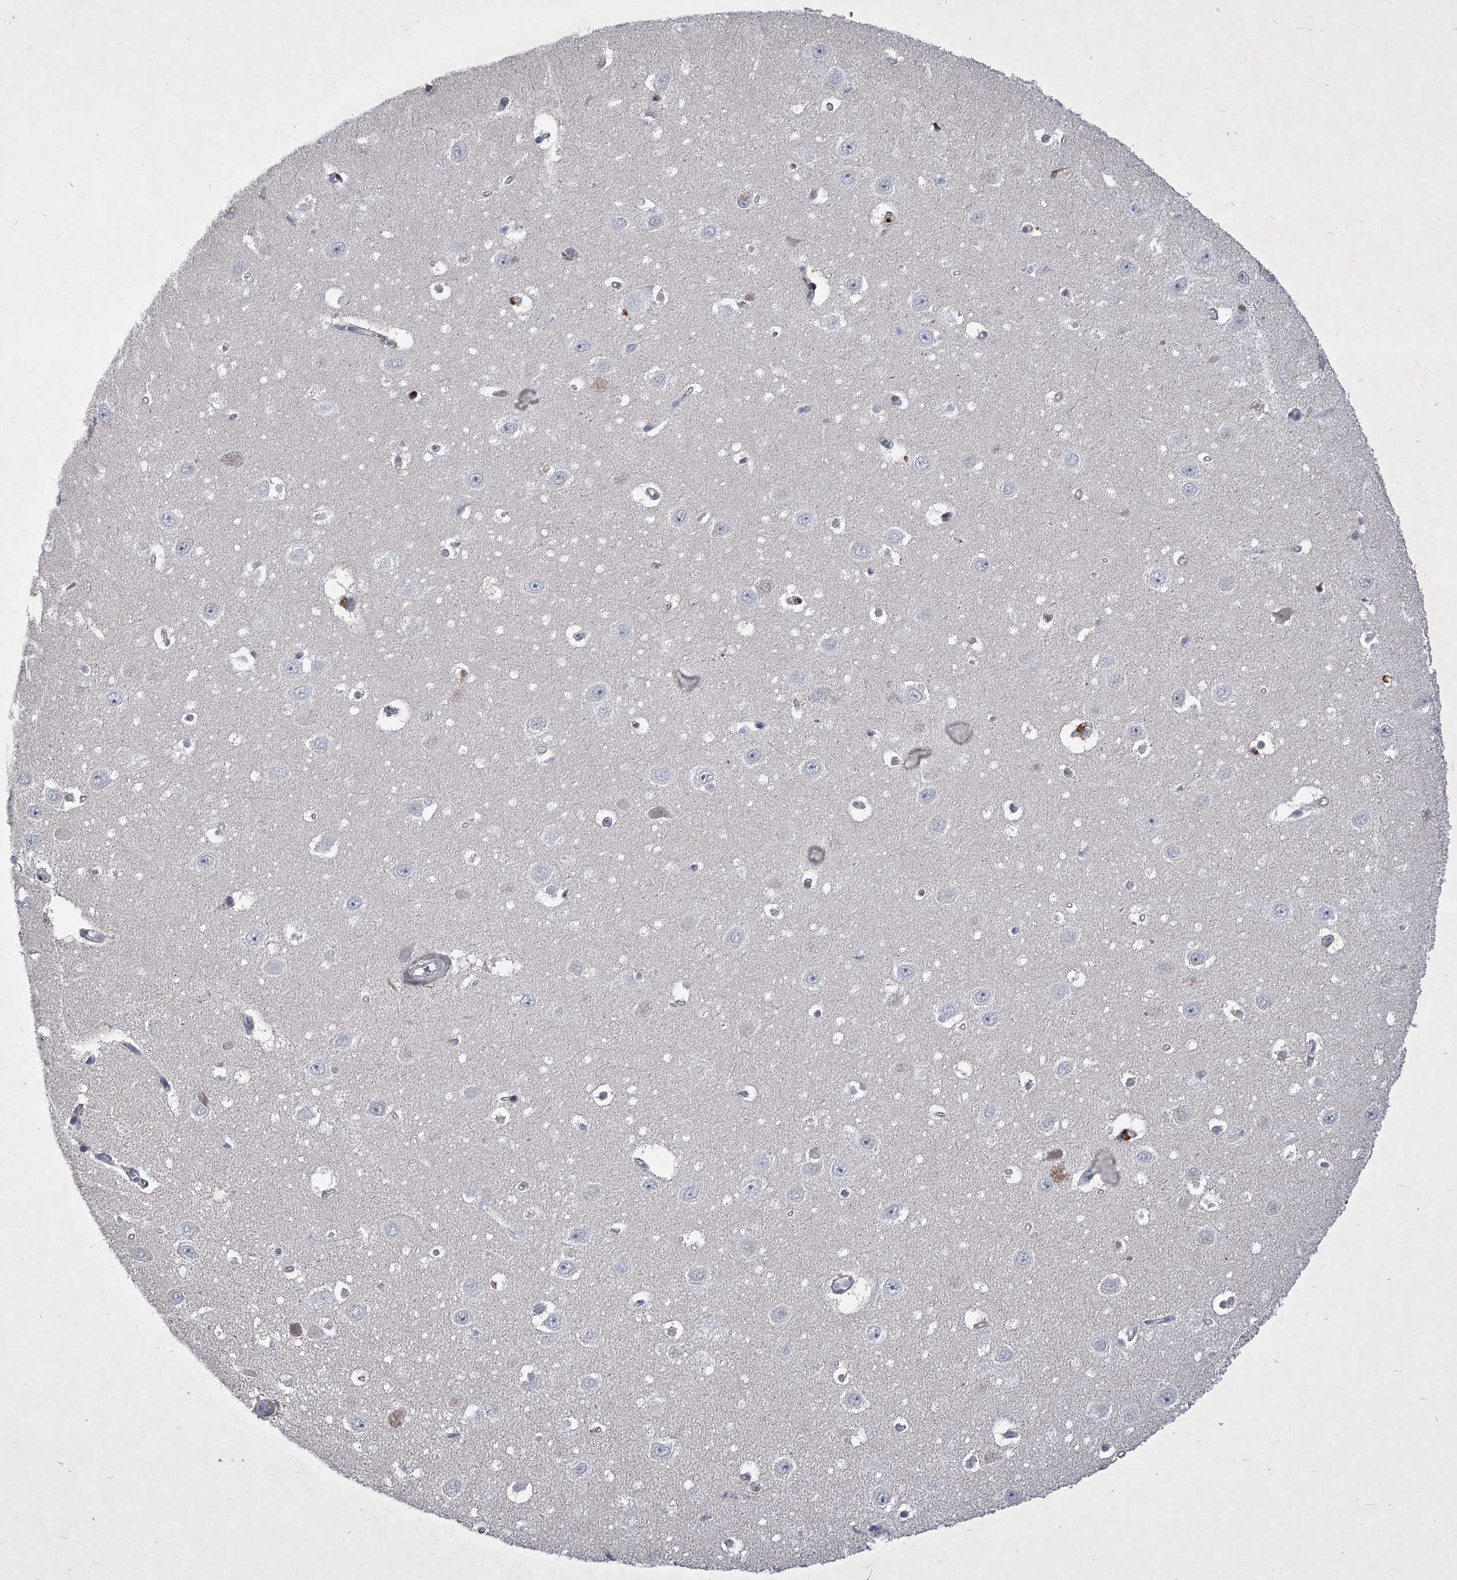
{"staining": {"intensity": "moderate", "quantity": "25%-75%", "location": "cytoplasmic/membranous"}, "tissue": "hippocampus", "cell_type": "Glial cells", "image_type": "normal", "snomed": [{"axis": "morphology", "description": "Normal tissue, NOS"}, {"axis": "topography", "description": "Hippocampus"}], "caption": "Moderate cytoplasmic/membranous expression for a protein is seen in about 25%-75% of glial cells of benign hippocampus using IHC.", "gene": "ZNF76", "patient": {"sex": "female", "age": 64}}